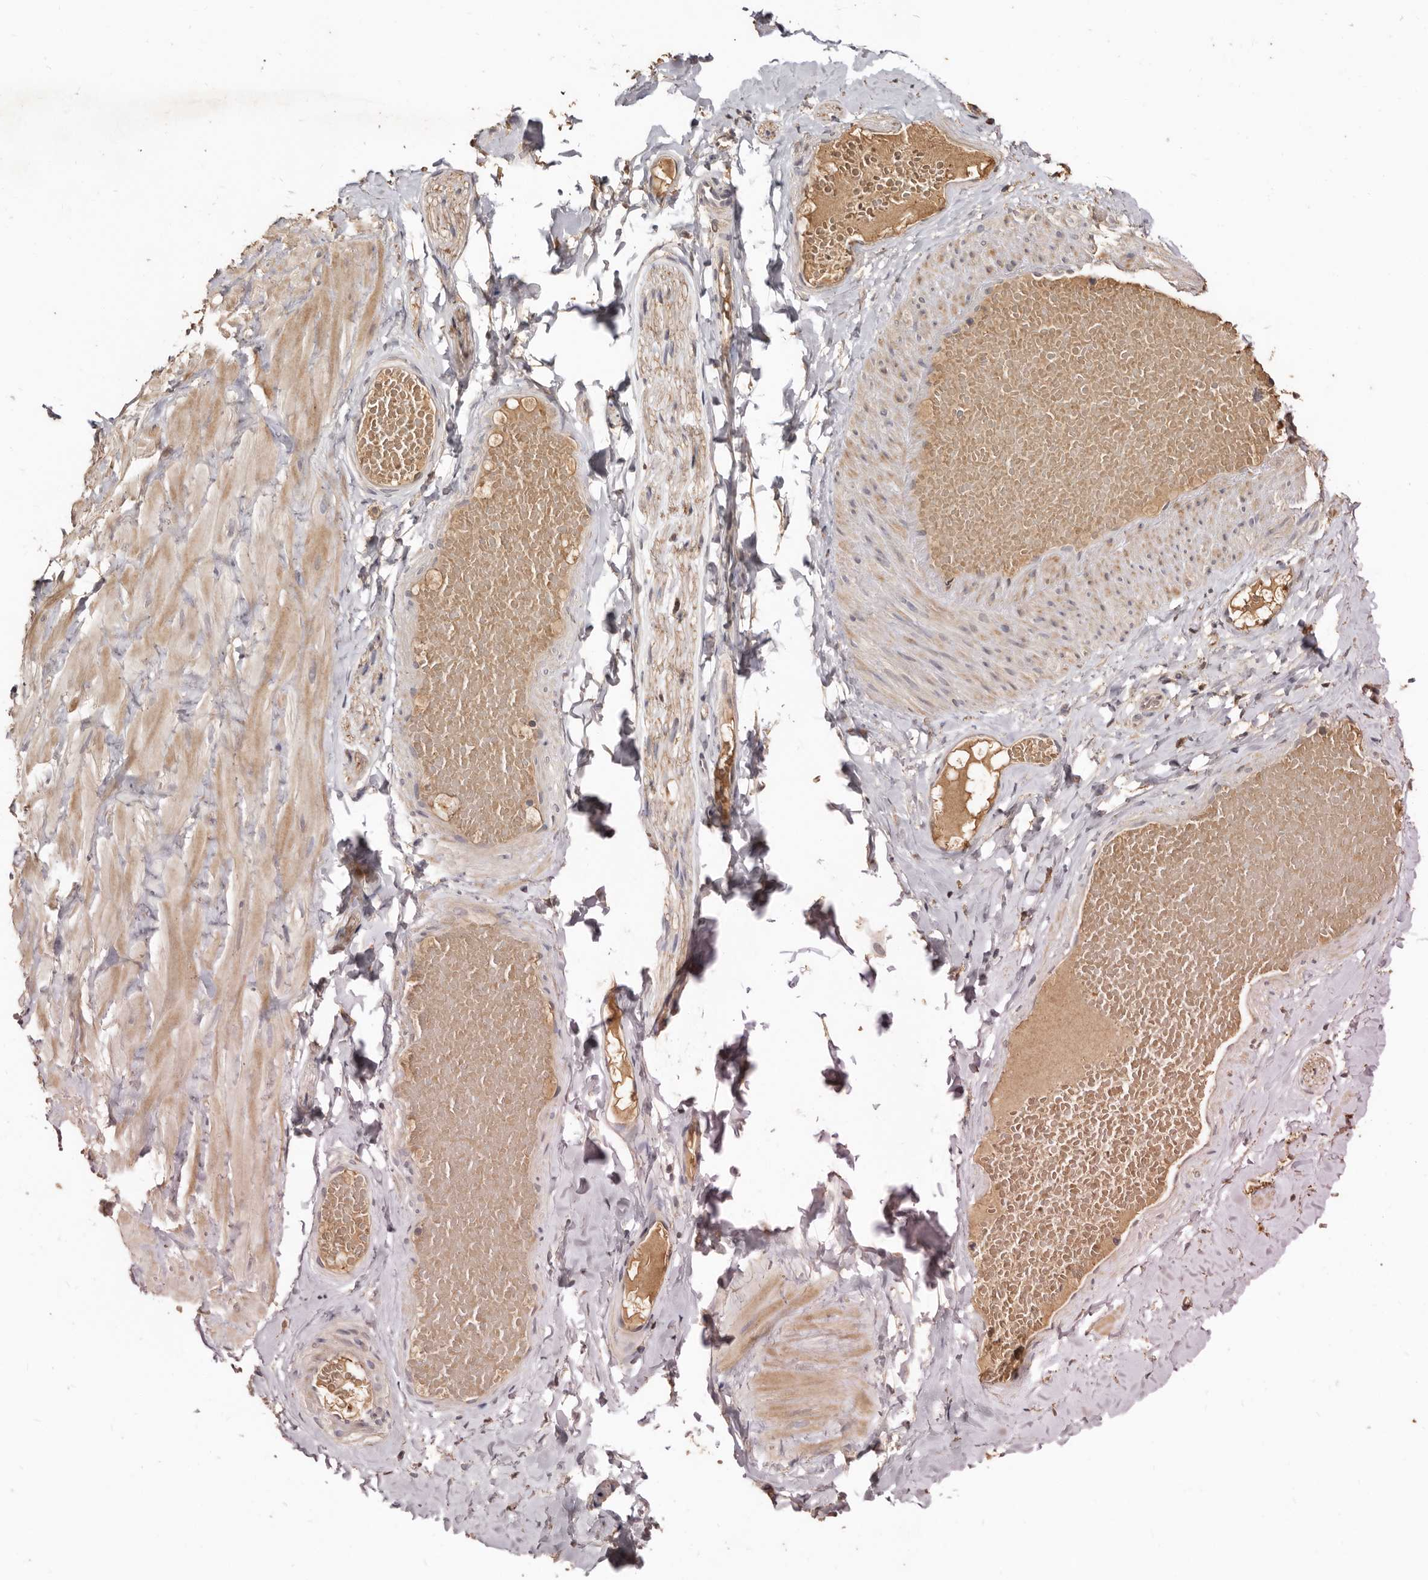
{"staining": {"intensity": "moderate", "quantity": ">75%", "location": "cytoplasmic/membranous"}, "tissue": "adipose tissue", "cell_type": "Adipocytes", "image_type": "normal", "snomed": [{"axis": "morphology", "description": "Normal tissue, NOS"}, {"axis": "topography", "description": "Adipose tissue"}, {"axis": "topography", "description": "Vascular tissue"}, {"axis": "topography", "description": "Peripheral nerve tissue"}], "caption": "Moderate cytoplasmic/membranous positivity for a protein is seen in approximately >75% of adipocytes of unremarkable adipose tissue using IHC.", "gene": "INAVA", "patient": {"sex": "male", "age": 25}}